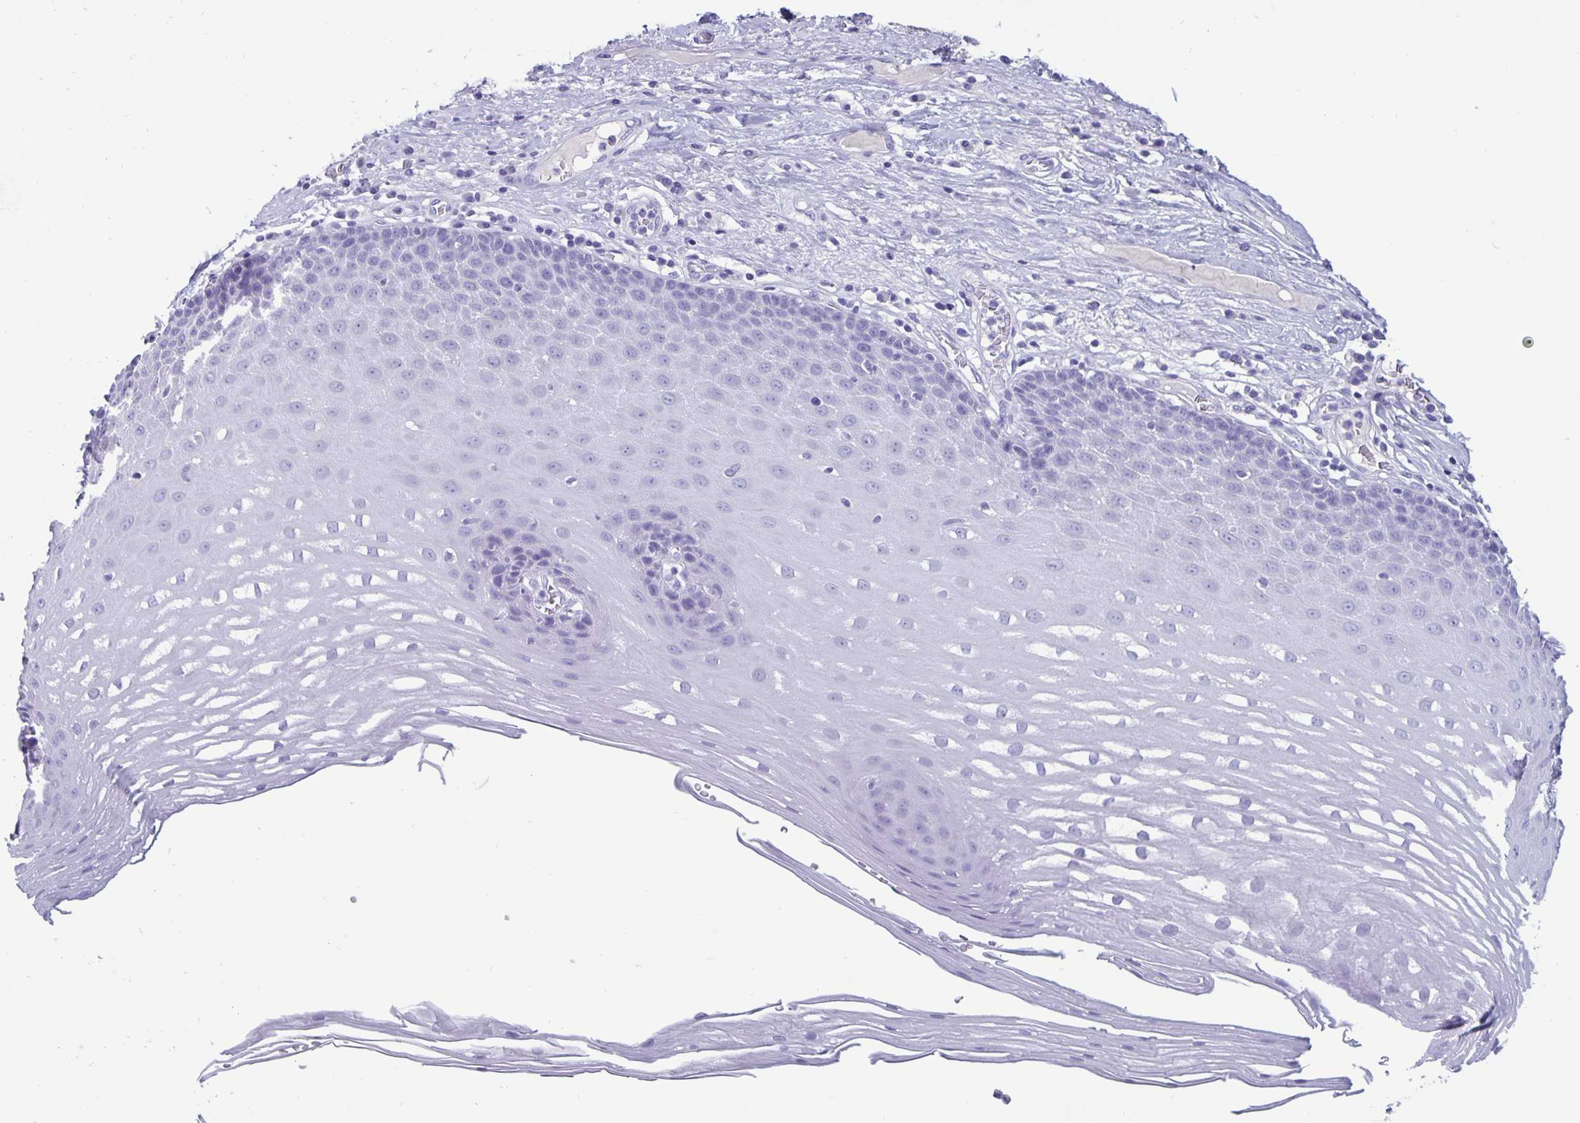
{"staining": {"intensity": "negative", "quantity": "none", "location": "none"}, "tissue": "esophagus", "cell_type": "Squamous epithelial cells", "image_type": "normal", "snomed": [{"axis": "morphology", "description": "Normal tissue, NOS"}, {"axis": "topography", "description": "Esophagus"}], "caption": "Photomicrograph shows no protein staining in squamous epithelial cells of unremarkable esophagus. (DAB immunohistochemistry (IHC), high magnification).", "gene": "BPIFA3", "patient": {"sex": "male", "age": 62}}